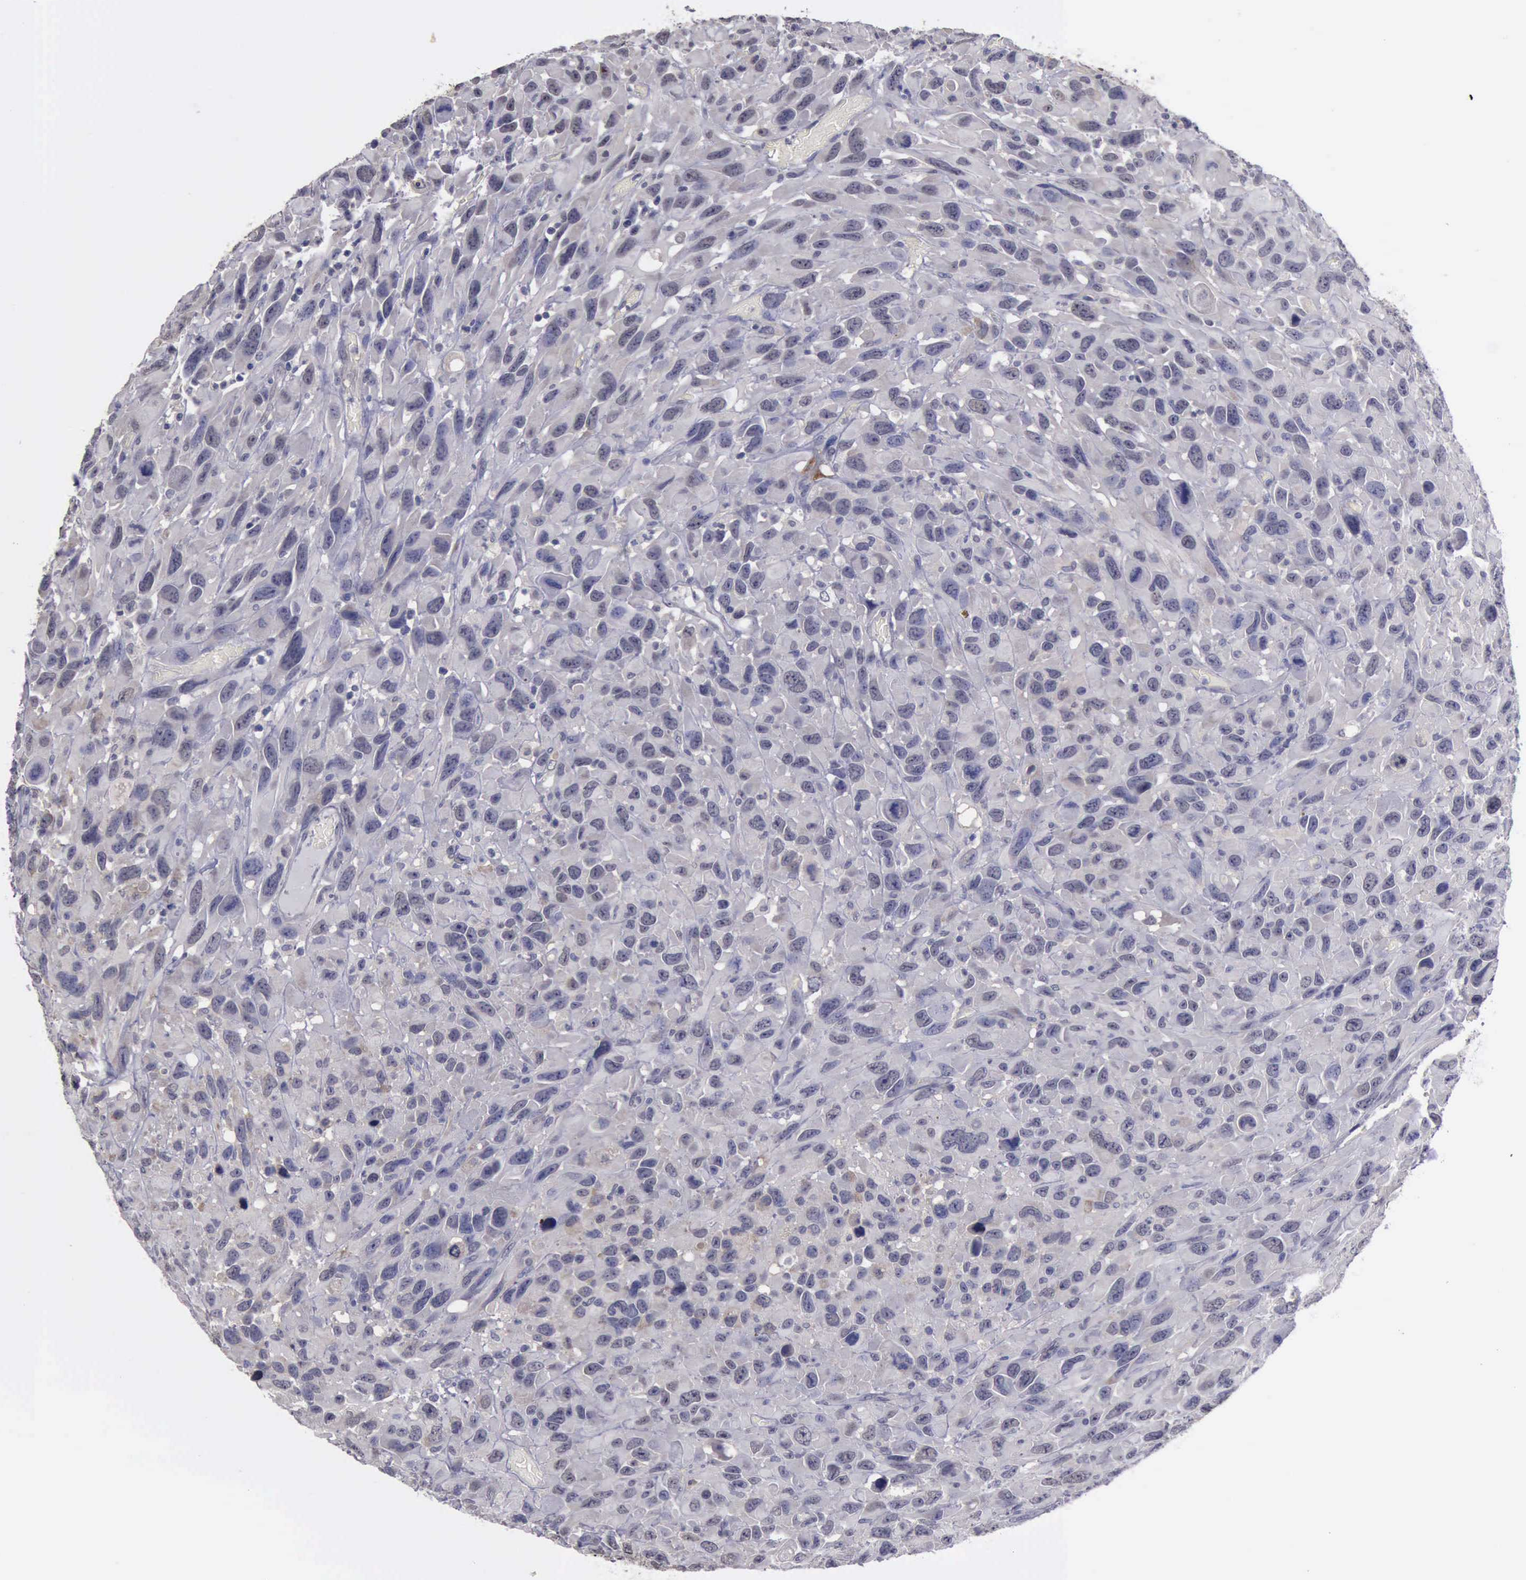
{"staining": {"intensity": "negative", "quantity": "none", "location": "none"}, "tissue": "renal cancer", "cell_type": "Tumor cells", "image_type": "cancer", "snomed": [{"axis": "morphology", "description": "Adenocarcinoma, NOS"}, {"axis": "topography", "description": "Kidney"}], "caption": "An immunohistochemistry micrograph of adenocarcinoma (renal) is shown. There is no staining in tumor cells of adenocarcinoma (renal). (DAB (3,3'-diaminobenzidine) immunohistochemistry visualized using brightfield microscopy, high magnification).", "gene": "PHKA1", "patient": {"sex": "male", "age": 79}}